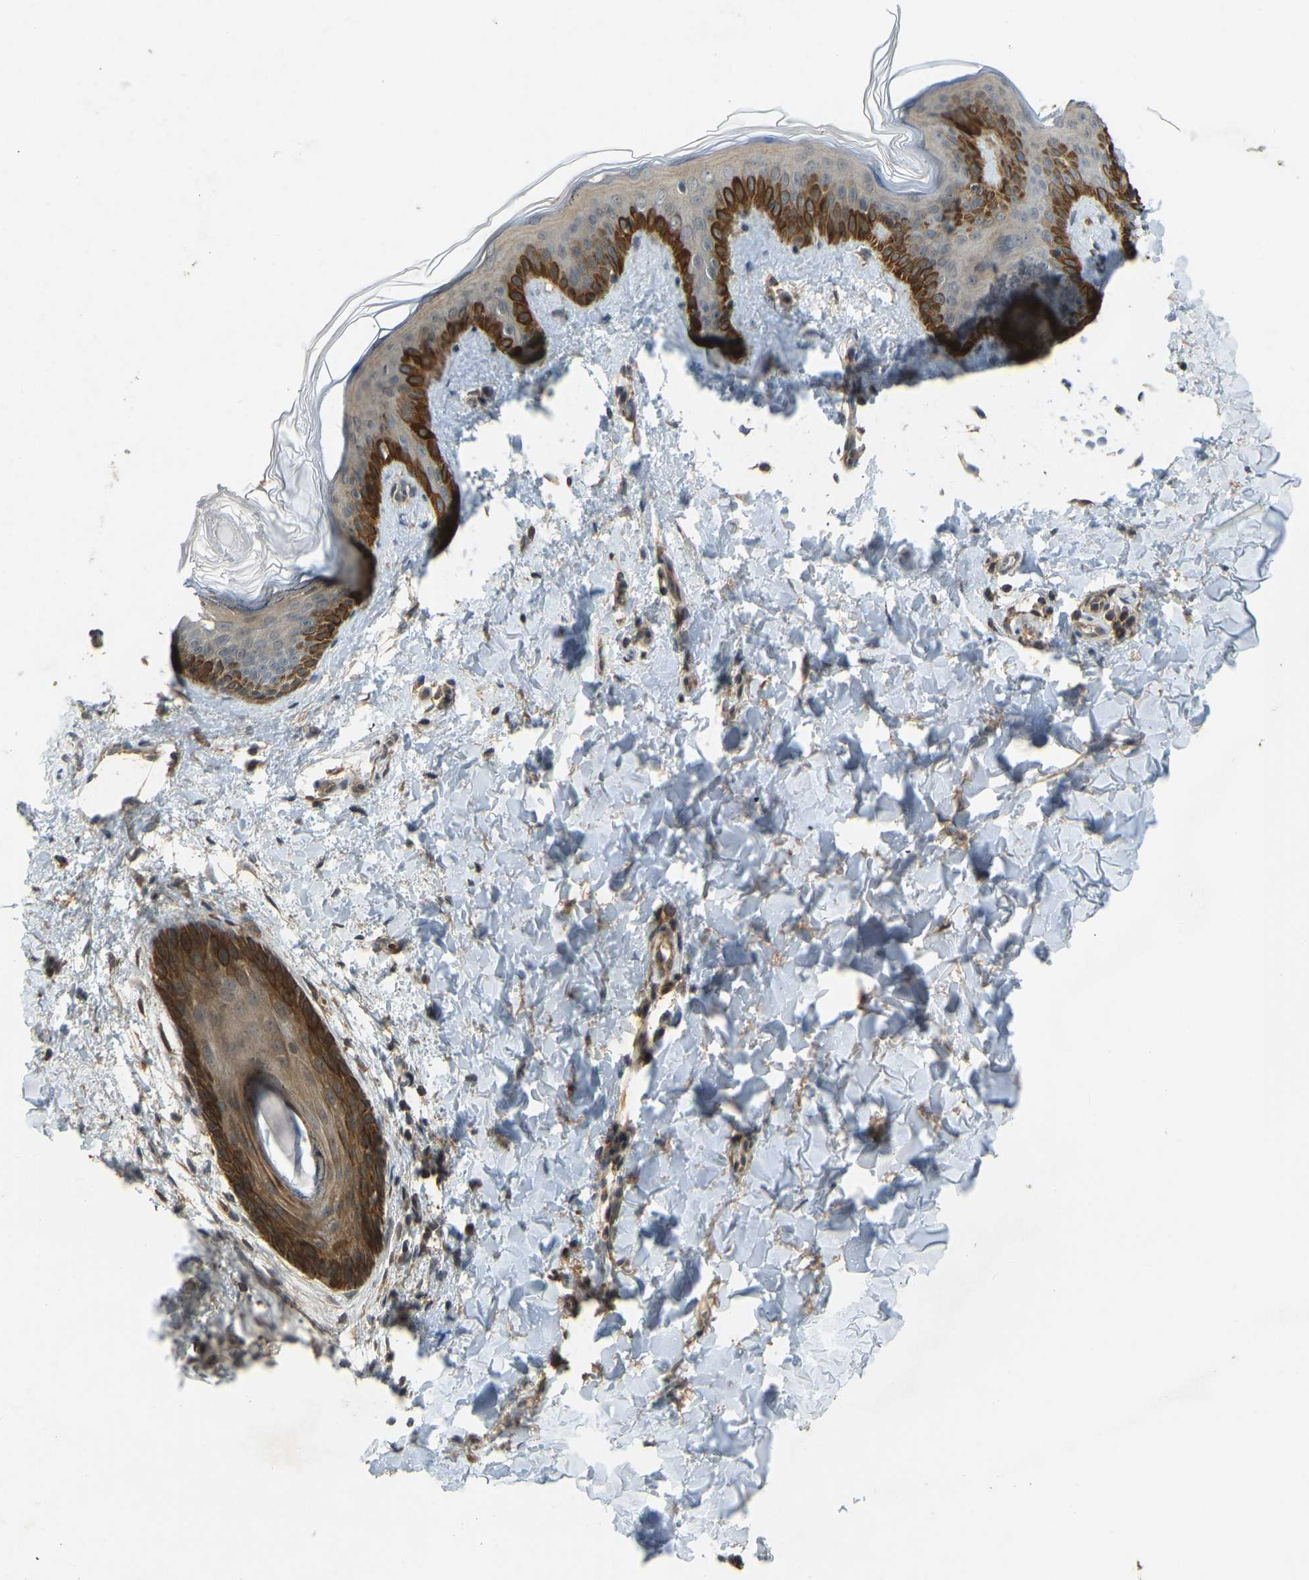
{"staining": {"intensity": "moderate", "quantity": ">75%", "location": "cytoplasmic/membranous"}, "tissue": "skin", "cell_type": "Fibroblasts", "image_type": "normal", "snomed": [{"axis": "morphology", "description": "Normal tissue, NOS"}, {"axis": "topography", "description": "Skin"}], "caption": "Immunohistochemical staining of benign human skin displays medium levels of moderate cytoplasmic/membranous positivity in approximately >75% of fibroblasts. The staining was performed using DAB, with brown indicating positive protein expression. Nuclei are stained blue with hematoxylin.", "gene": "ZNF71", "patient": {"sex": "female", "age": 17}}